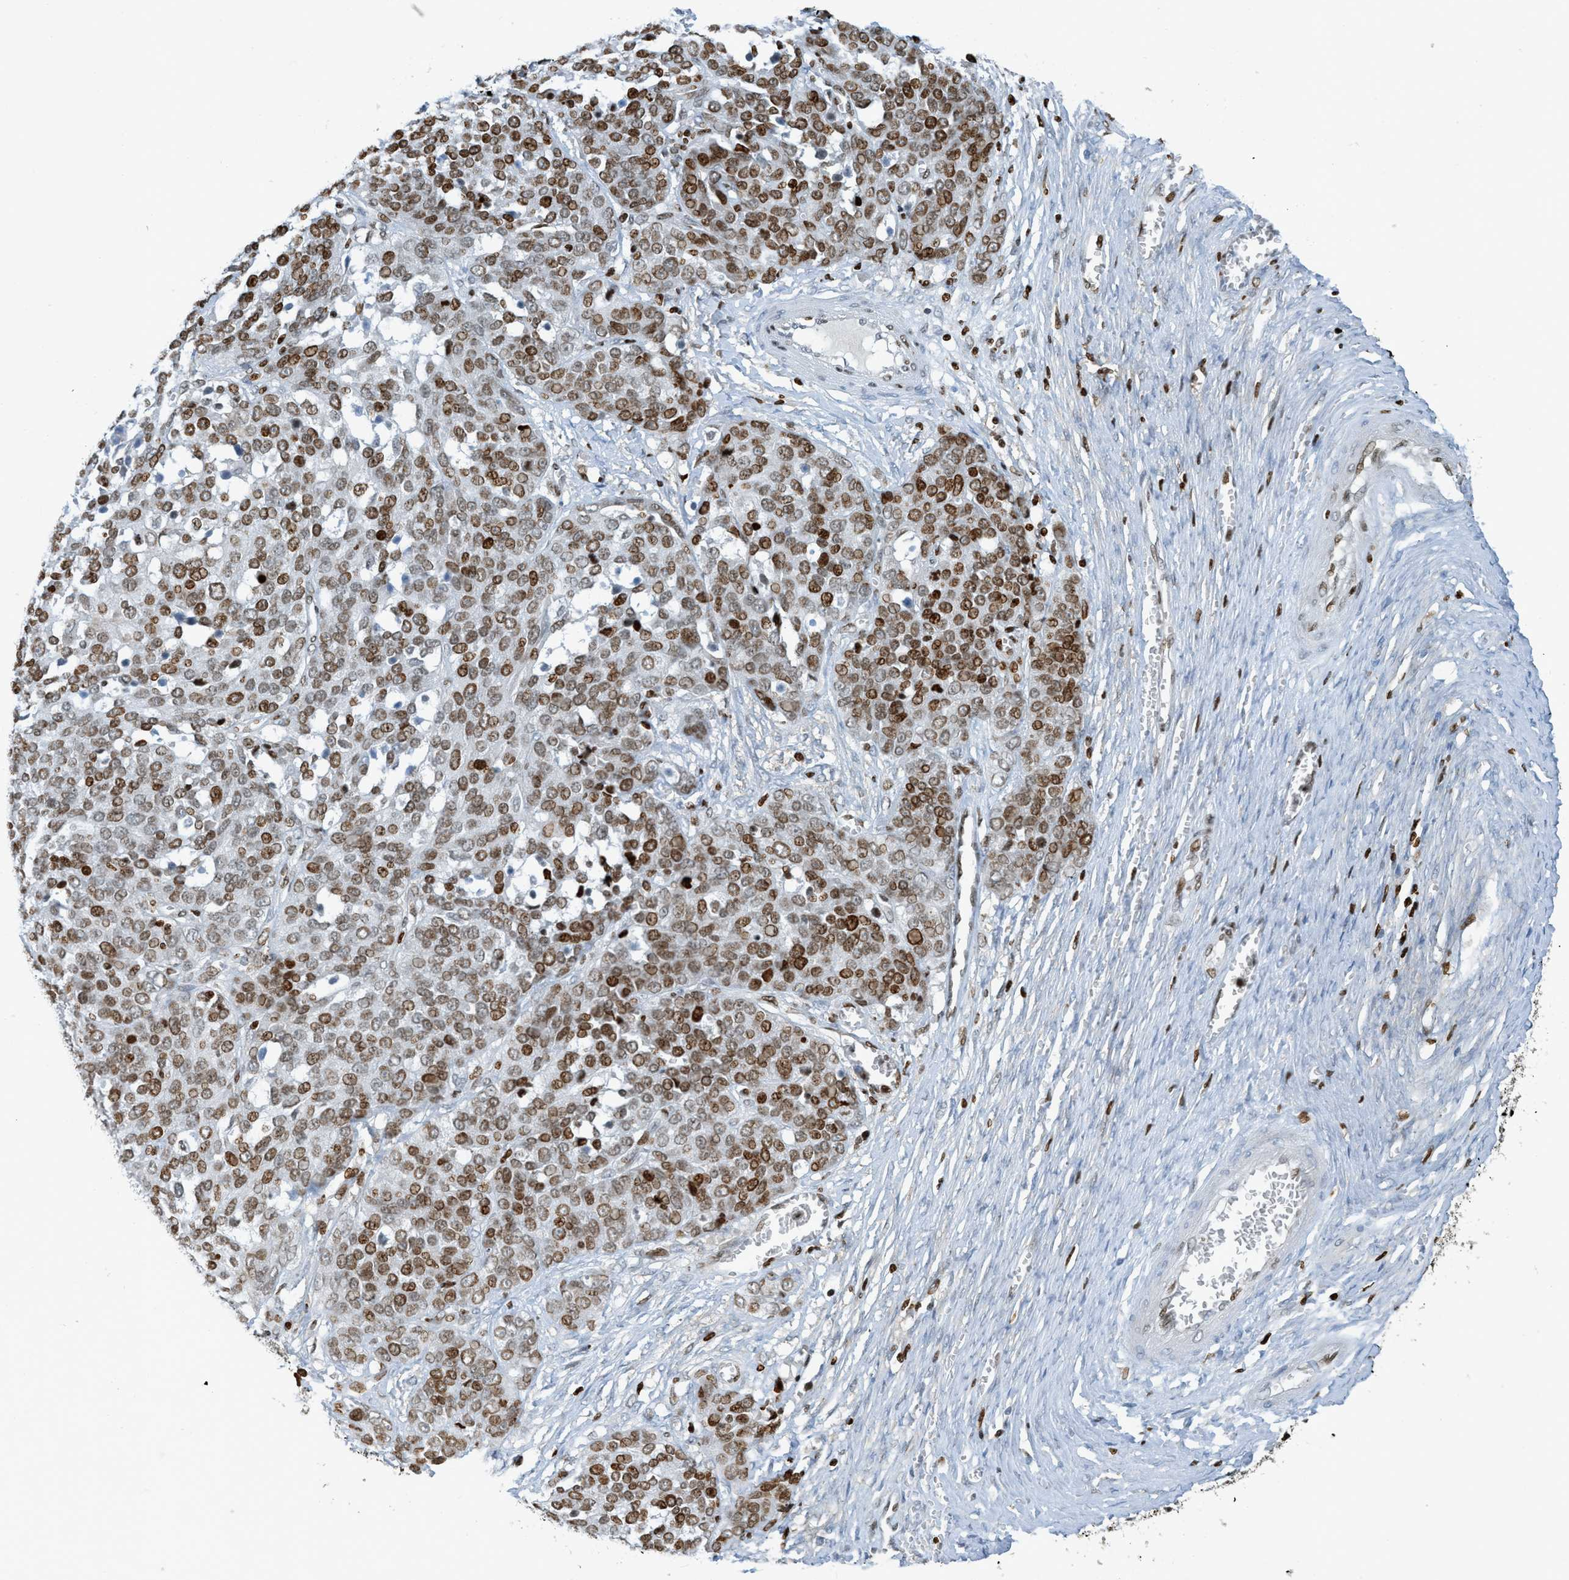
{"staining": {"intensity": "moderate", "quantity": ">75%", "location": "nuclear"}, "tissue": "ovarian cancer", "cell_type": "Tumor cells", "image_type": "cancer", "snomed": [{"axis": "morphology", "description": "Cystadenocarcinoma, serous, NOS"}, {"axis": "topography", "description": "Ovary"}], "caption": "Immunohistochemistry (DAB (3,3'-diaminobenzidine)) staining of human ovarian cancer (serous cystadenocarcinoma) demonstrates moderate nuclear protein positivity in about >75% of tumor cells. Using DAB (3,3'-diaminobenzidine) (brown) and hematoxylin (blue) stains, captured at high magnification using brightfield microscopy.", "gene": "SH3D19", "patient": {"sex": "female", "age": 44}}